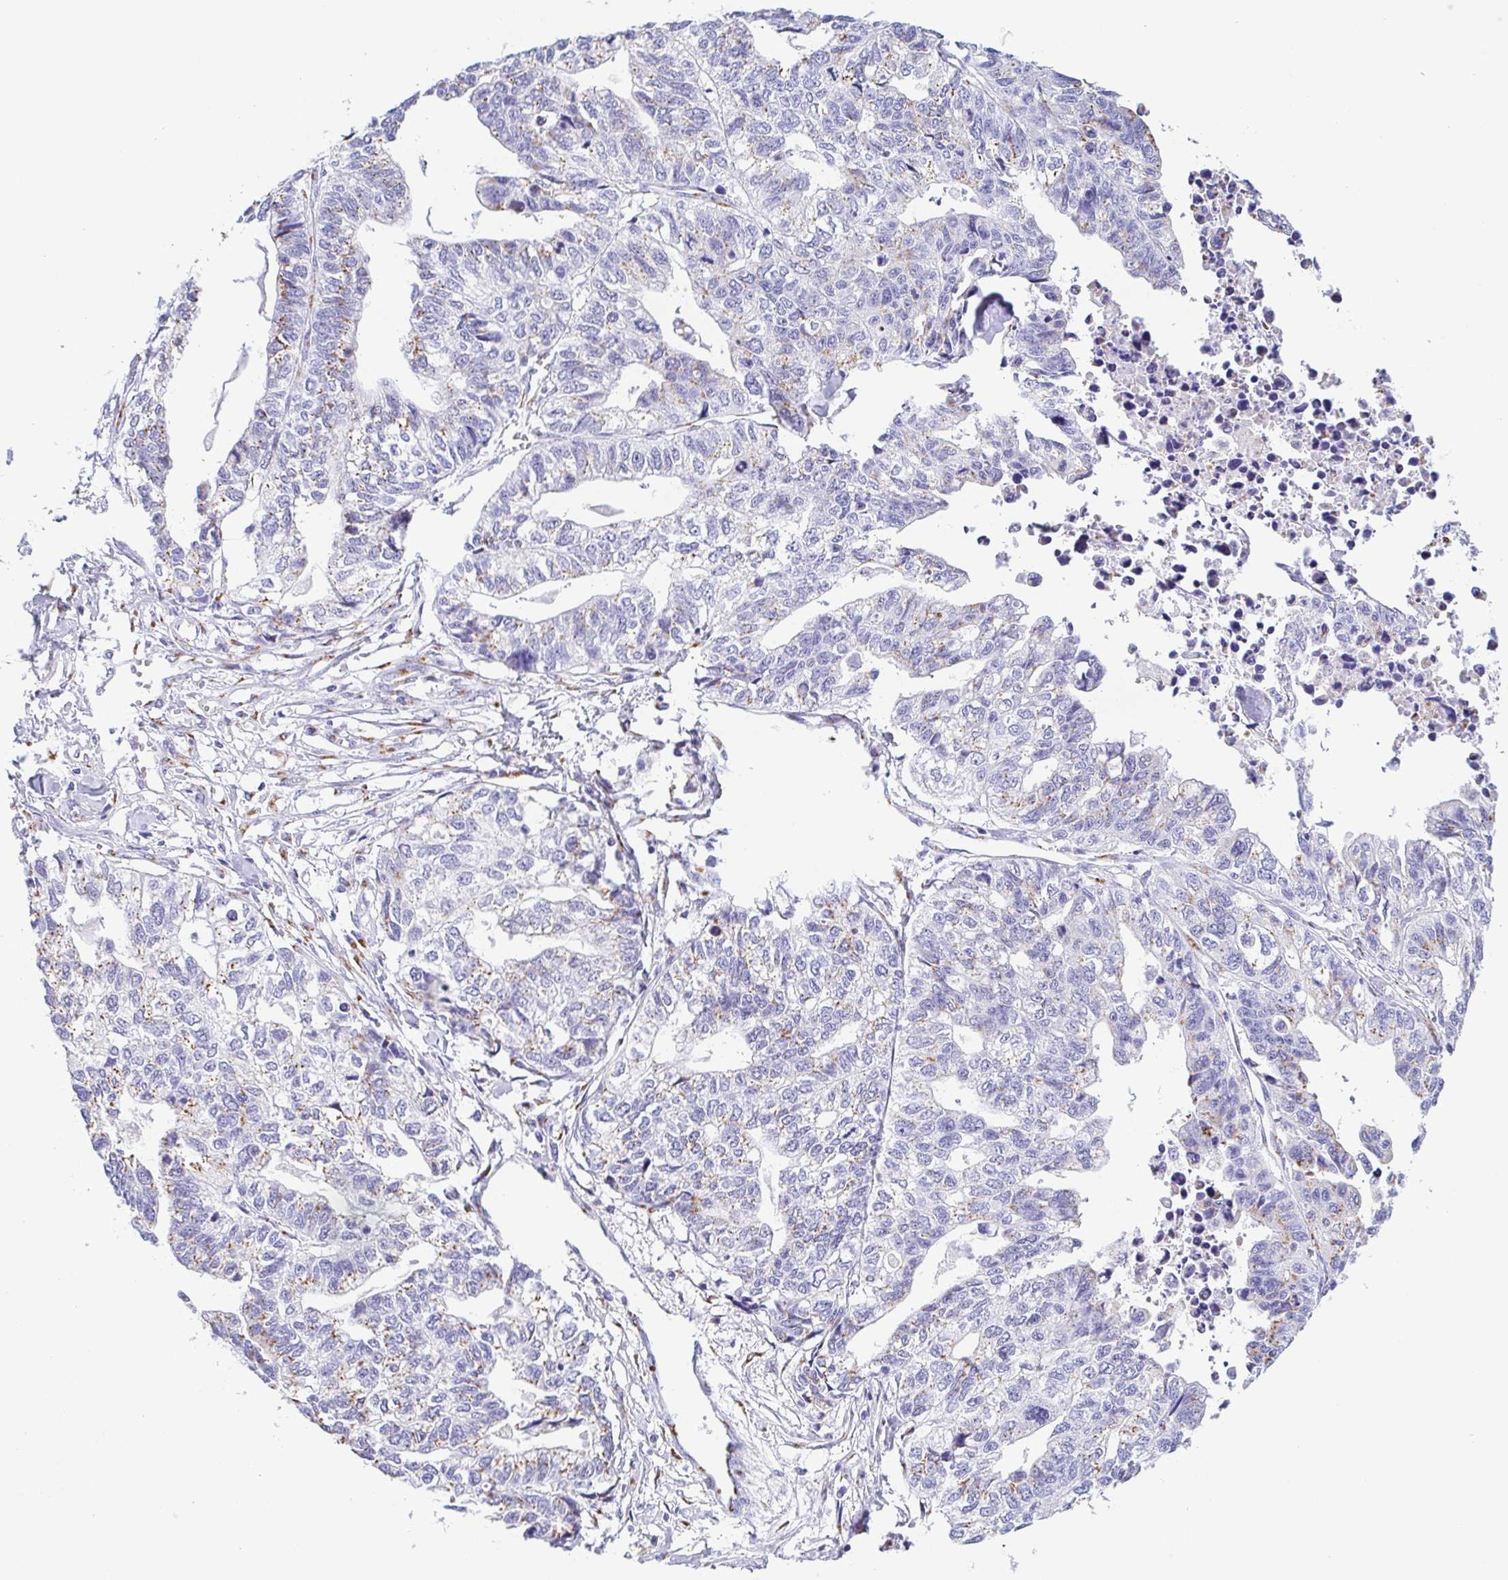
{"staining": {"intensity": "weak", "quantity": "25%-75%", "location": "cytoplasmic/membranous"}, "tissue": "stomach cancer", "cell_type": "Tumor cells", "image_type": "cancer", "snomed": [{"axis": "morphology", "description": "Adenocarcinoma, NOS"}, {"axis": "topography", "description": "Stomach, upper"}], "caption": "Tumor cells demonstrate low levels of weak cytoplasmic/membranous expression in about 25%-75% of cells in human stomach cancer.", "gene": "SULT1B1", "patient": {"sex": "female", "age": 67}}